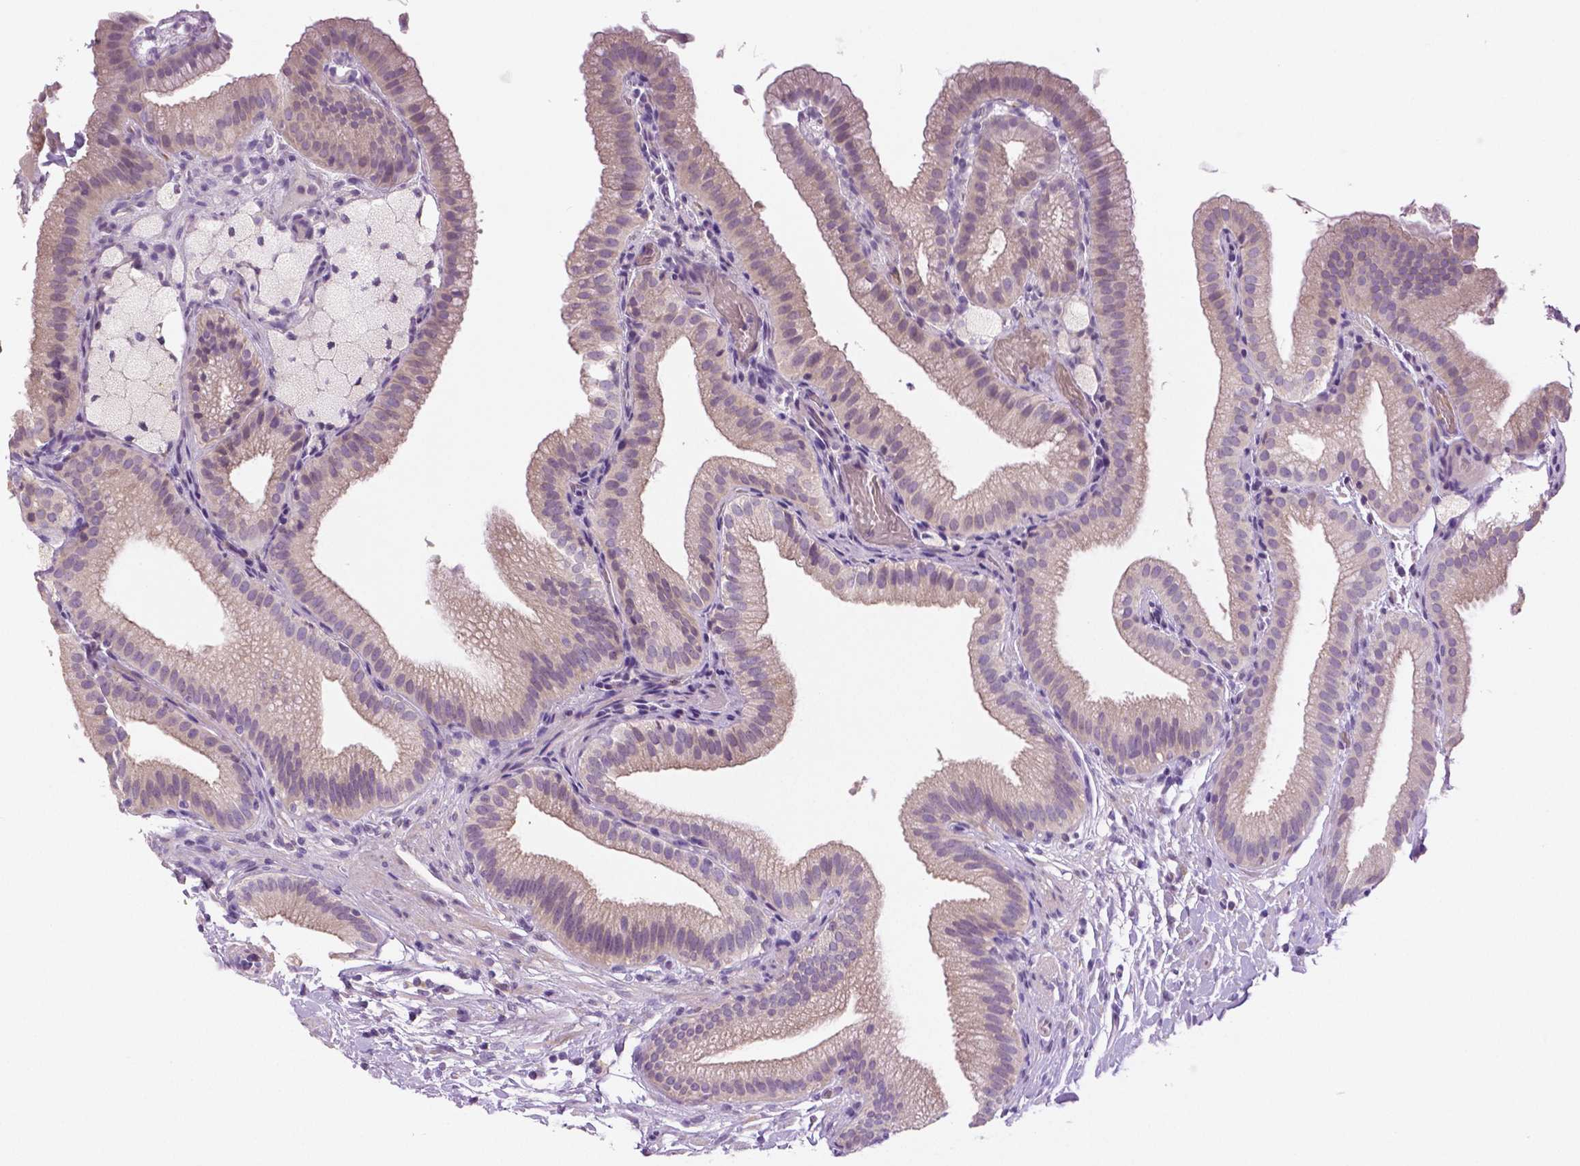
{"staining": {"intensity": "weak", "quantity": "25%-75%", "location": "cytoplasmic/membranous"}, "tissue": "gallbladder", "cell_type": "Glandular cells", "image_type": "normal", "snomed": [{"axis": "morphology", "description": "Normal tissue, NOS"}, {"axis": "topography", "description": "Gallbladder"}], "caption": "This is a micrograph of immunohistochemistry (IHC) staining of unremarkable gallbladder, which shows weak expression in the cytoplasmic/membranous of glandular cells.", "gene": "DNAH12", "patient": {"sex": "female", "age": 63}}